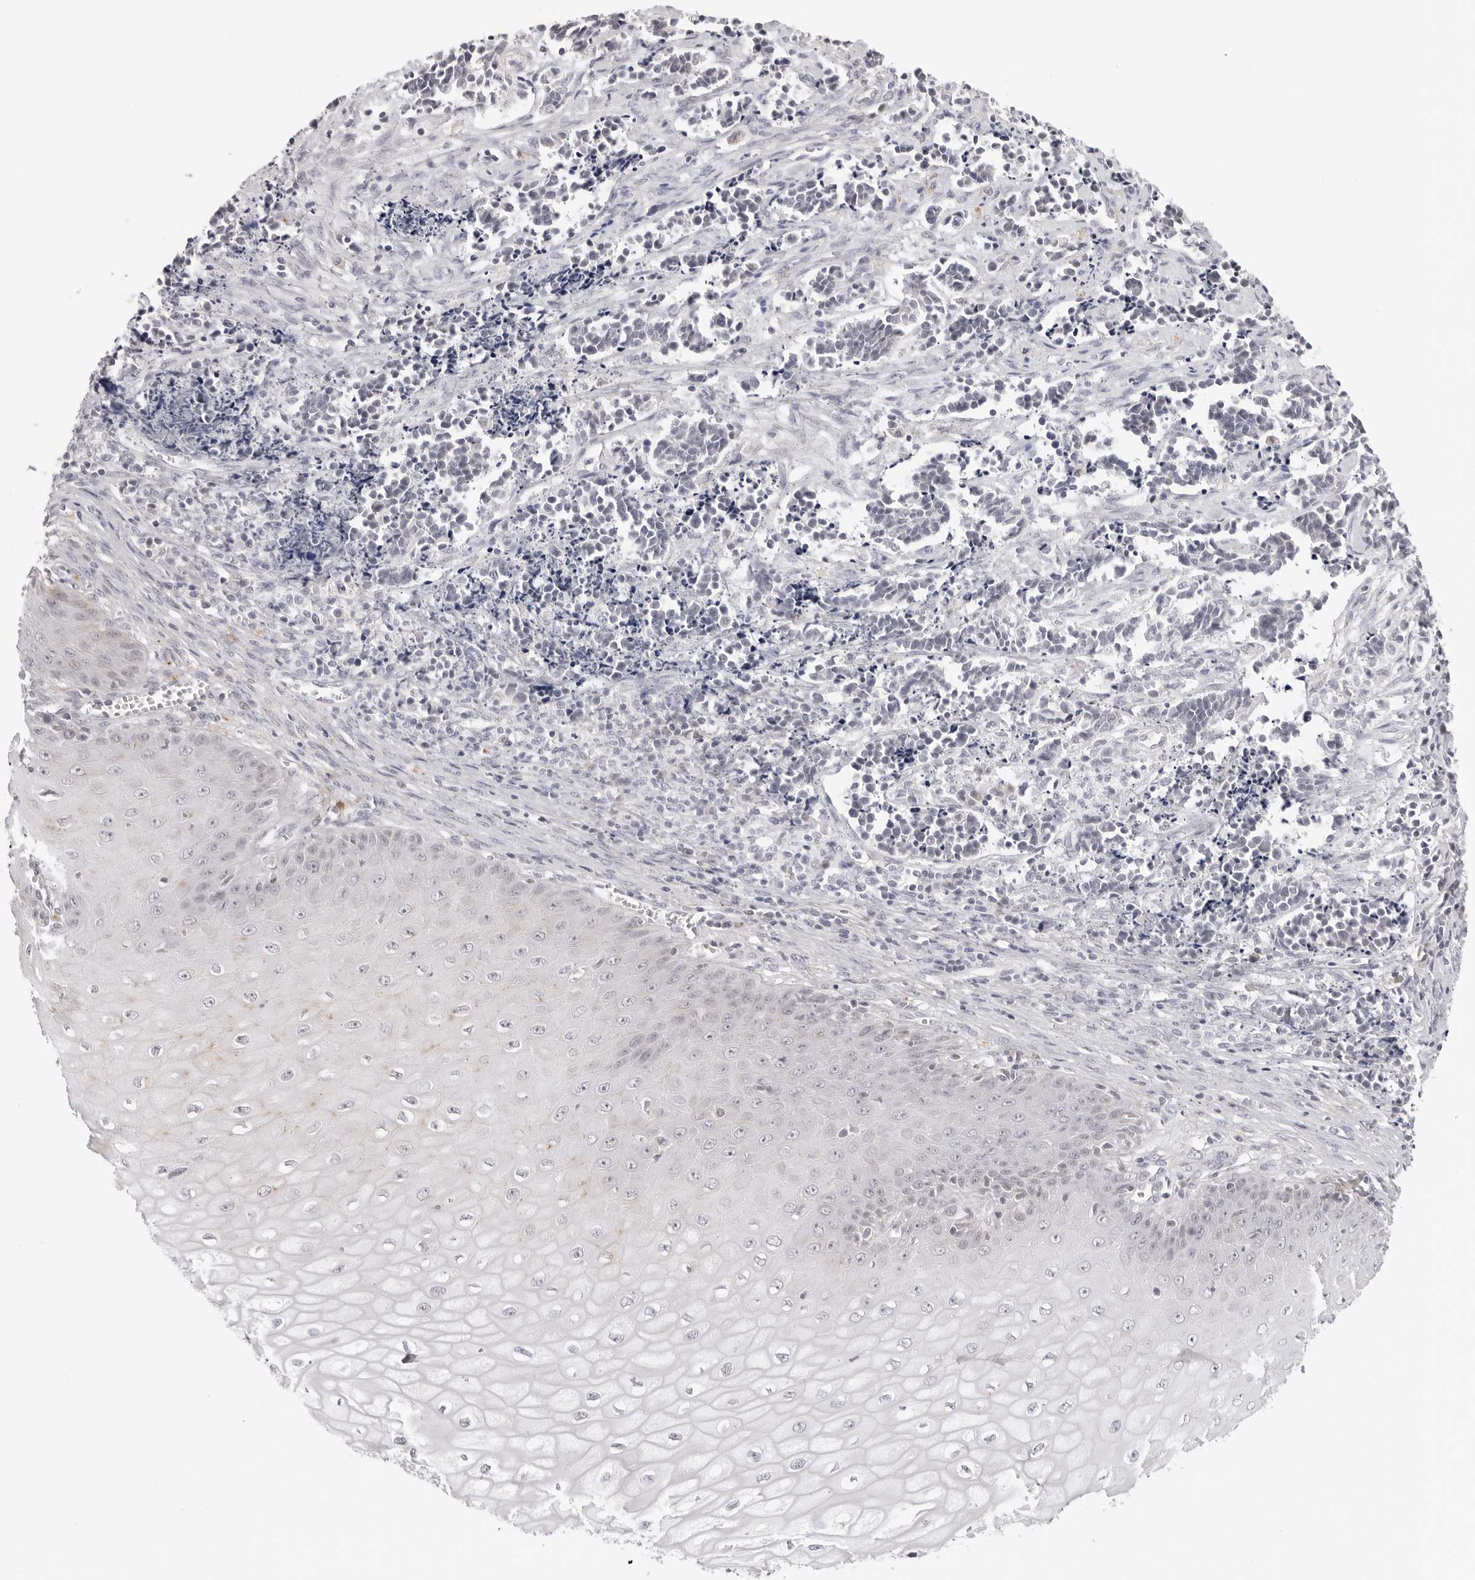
{"staining": {"intensity": "negative", "quantity": "none", "location": "none"}, "tissue": "cervical cancer", "cell_type": "Tumor cells", "image_type": "cancer", "snomed": [{"axis": "morphology", "description": "Normal tissue, NOS"}, {"axis": "morphology", "description": "Squamous cell carcinoma, NOS"}, {"axis": "topography", "description": "Cervix"}], "caption": "DAB (3,3'-diaminobenzidine) immunohistochemical staining of human cervical cancer reveals no significant positivity in tumor cells. The staining was performed using DAB (3,3'-diaminobenzidine) to visualize the protein expression in brown, while the nuclei were stained in blue with hematoxylin (Magnification: 20x).", "gene": "STRADB", "patient": {"sex": "female", "age": 35}}